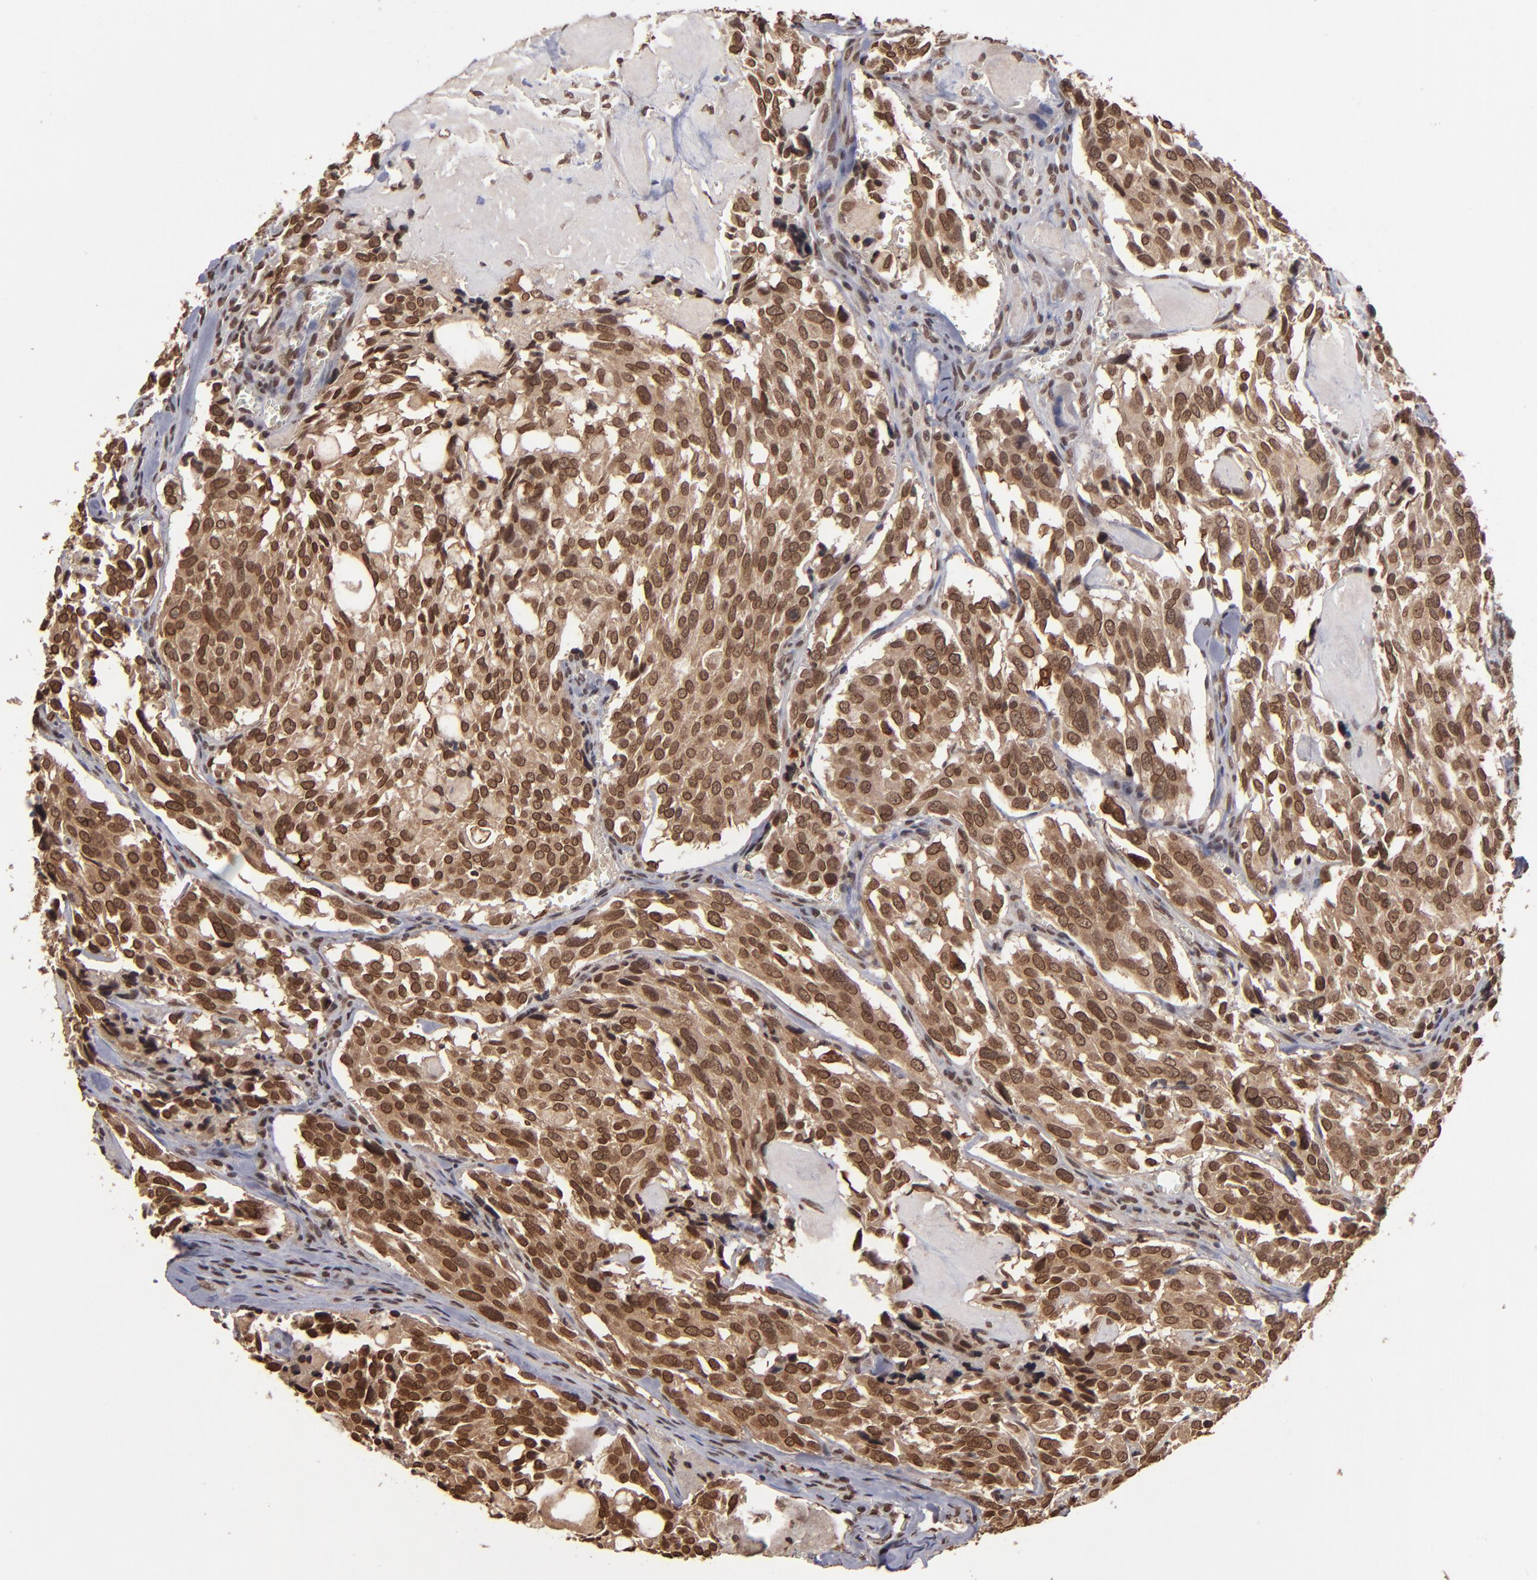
{"staining": {"intensity": "moderate", "quantity": ">75%", "location": "cytoplasmic/membranous,nuclear"}, "tissue": "thyroid cancer", "cell_type": "Tumor cells", "image_type": "cancer", "snomed": [{"axis": "morphology", "description": "Carcinoma, NOS"}, {"axis": "morphology", "description": "Carcinoid, malignant, NOS"}, {"axis": "topography", "description": "Thyroid gland"}], "caption": "Brown immunohistochemical staining in human thyroid cancer (carcinoma) shows moderate cytoplasmic/membranous and nuclear positivity in about >75% of tumor cells.", "gene": "AKT1", "patient": {"sex": "male", "age": 33}}